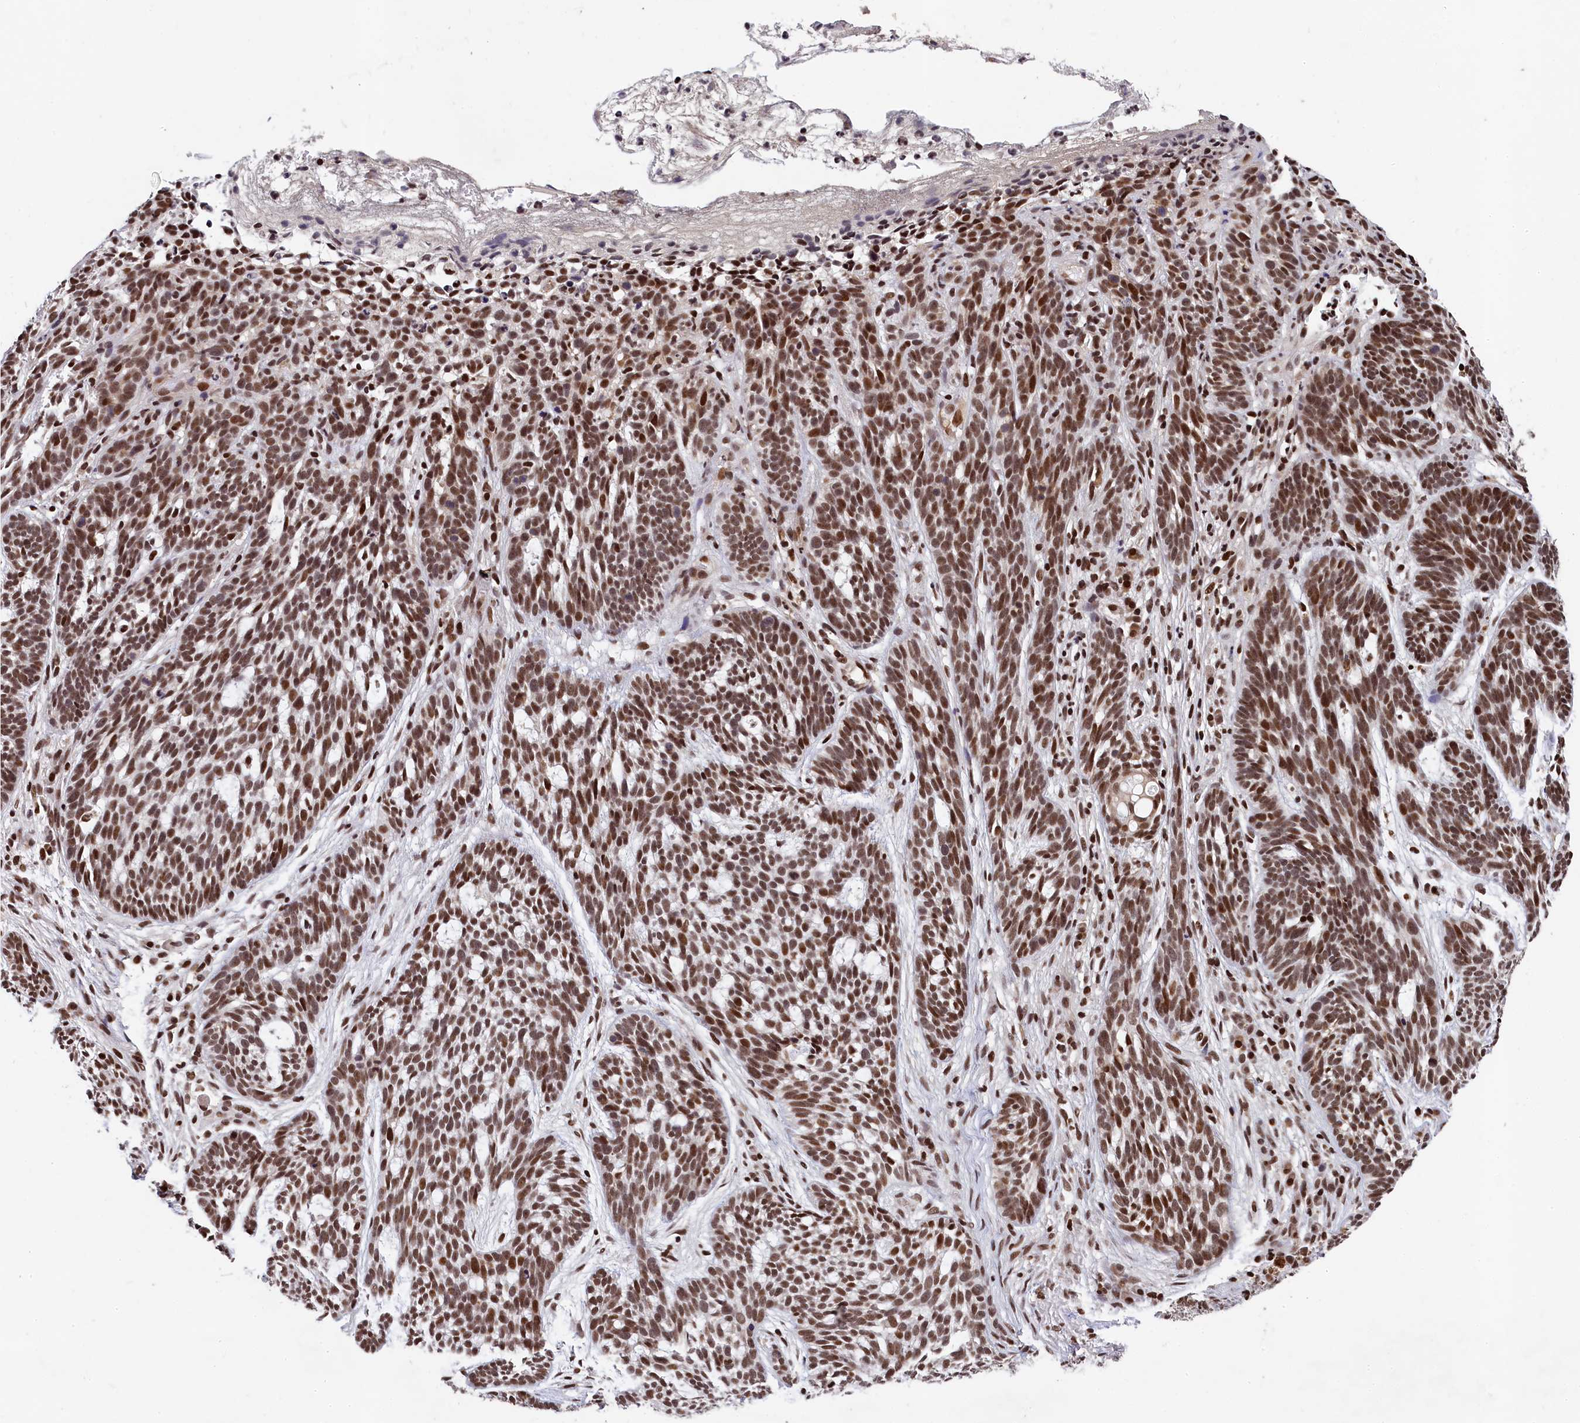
{"staining": {"intensity": "moderate", "quantity": ">75%", "location": "nuclear"}, "tissue": "skin cancer", "cell_type": "Tumor cells", "image_type": "cancer", "snomed": [{"axis": "morphology", "description": "Basal cell carcinoma"}, {"axis": "topography", "description": "Skin"}], "caption": "Human skin basal cell carcinoma stained for a protein (brown) demonstrates moderate nuclear positive staining in about >75% of tumor cells.", "gene": "FAM217B", "patient": {"sex": "male", "age": 71}}